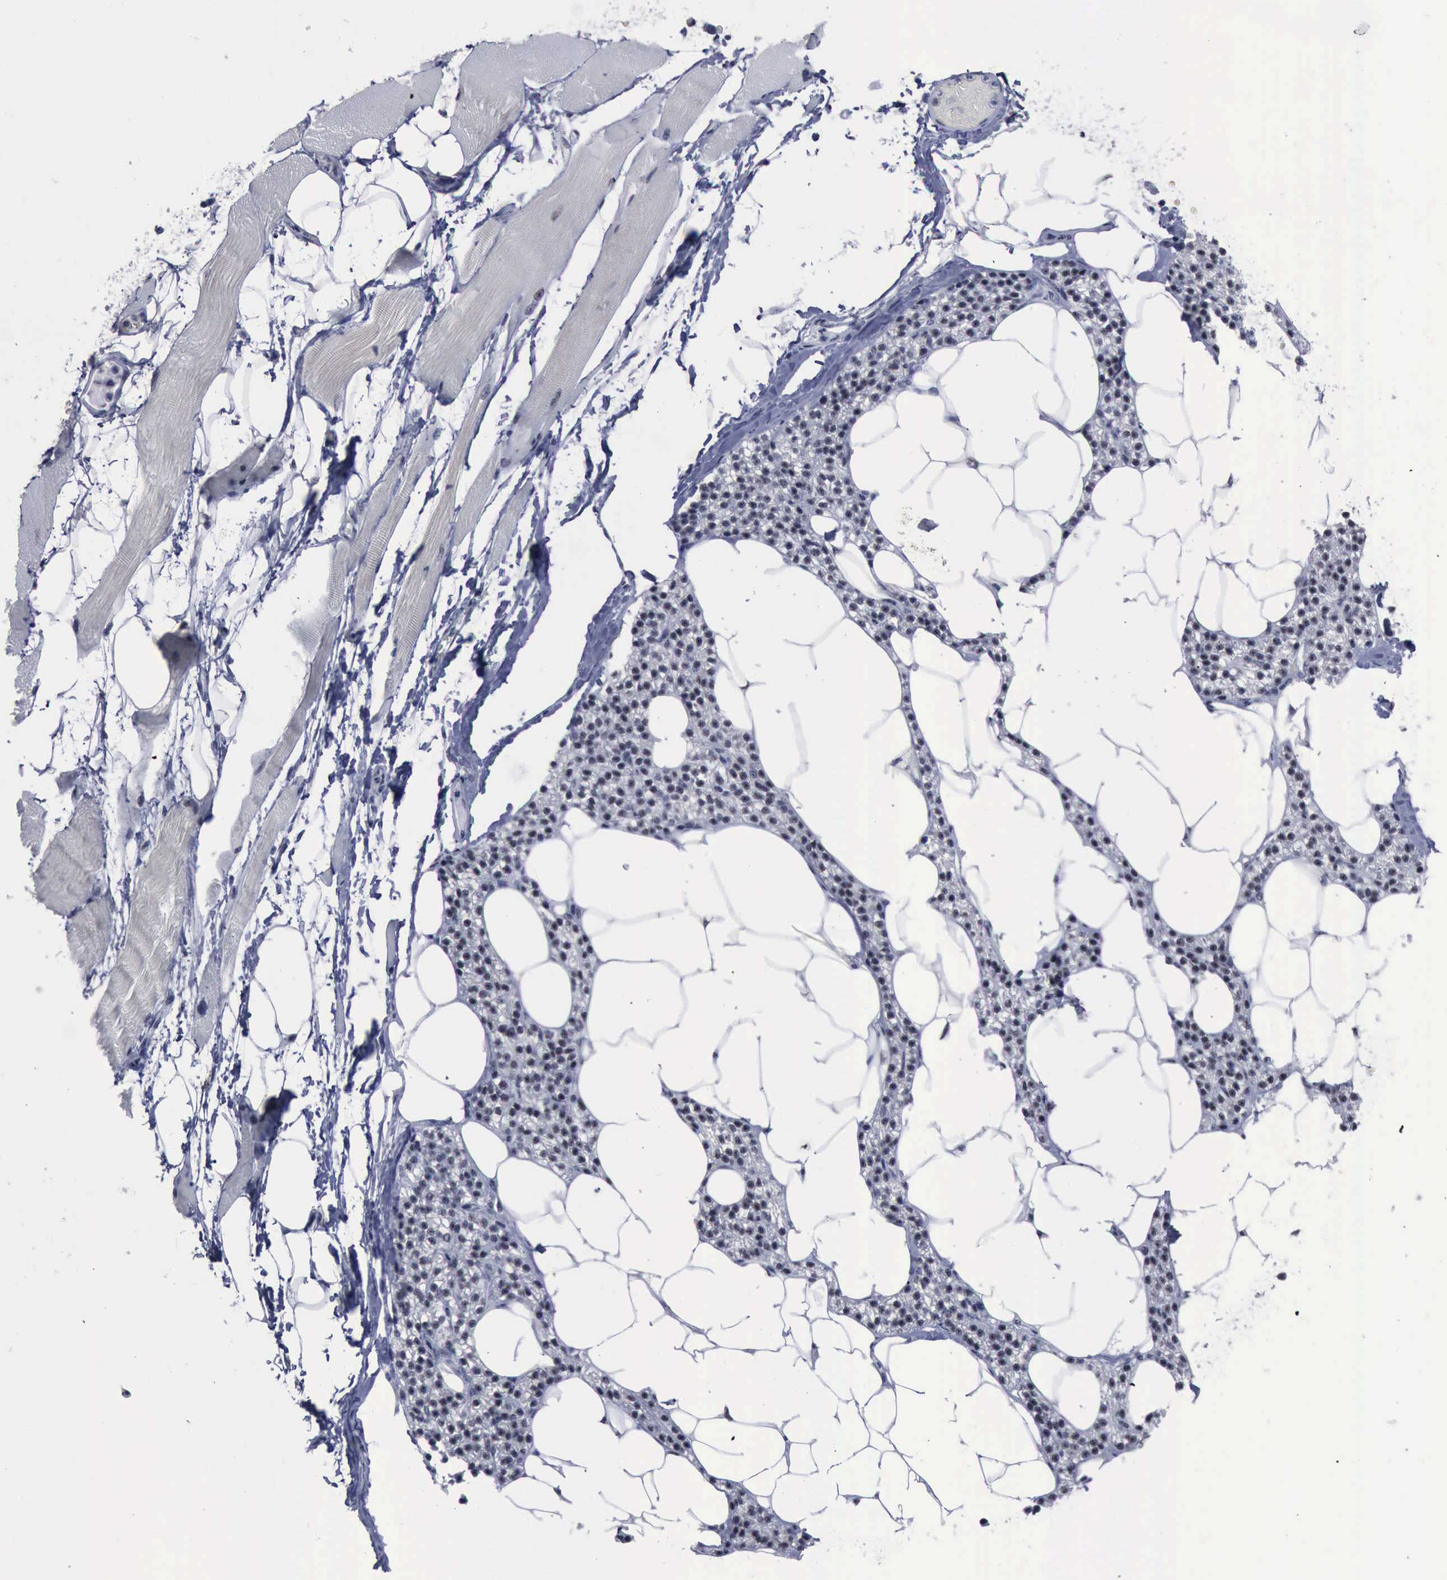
{"staining": {"intensity": "negative", "quantity": "none", "location": "none"}, "tissue": "skeletal muscle", "cell_type": "Myocytes", "image_type": "normal", "snomed": [{"axis": "morphology", "description": "Normal tissue, NOS"}, {"axis": "topography", "description": "Skeletal muscle"}, {"axis": "topography", "description": "Parathyroid gland"}], "caption": "Myocytes show no significant protein positivity in normal skeletal muscle. Brightfield microscopy of immunohistochemistry (IHC) stained with DAB (brown) and hematoxylin (blue), captured at high magnification.", "gene": "BRD1", "patient": {"sex": "female", "age": 37}}